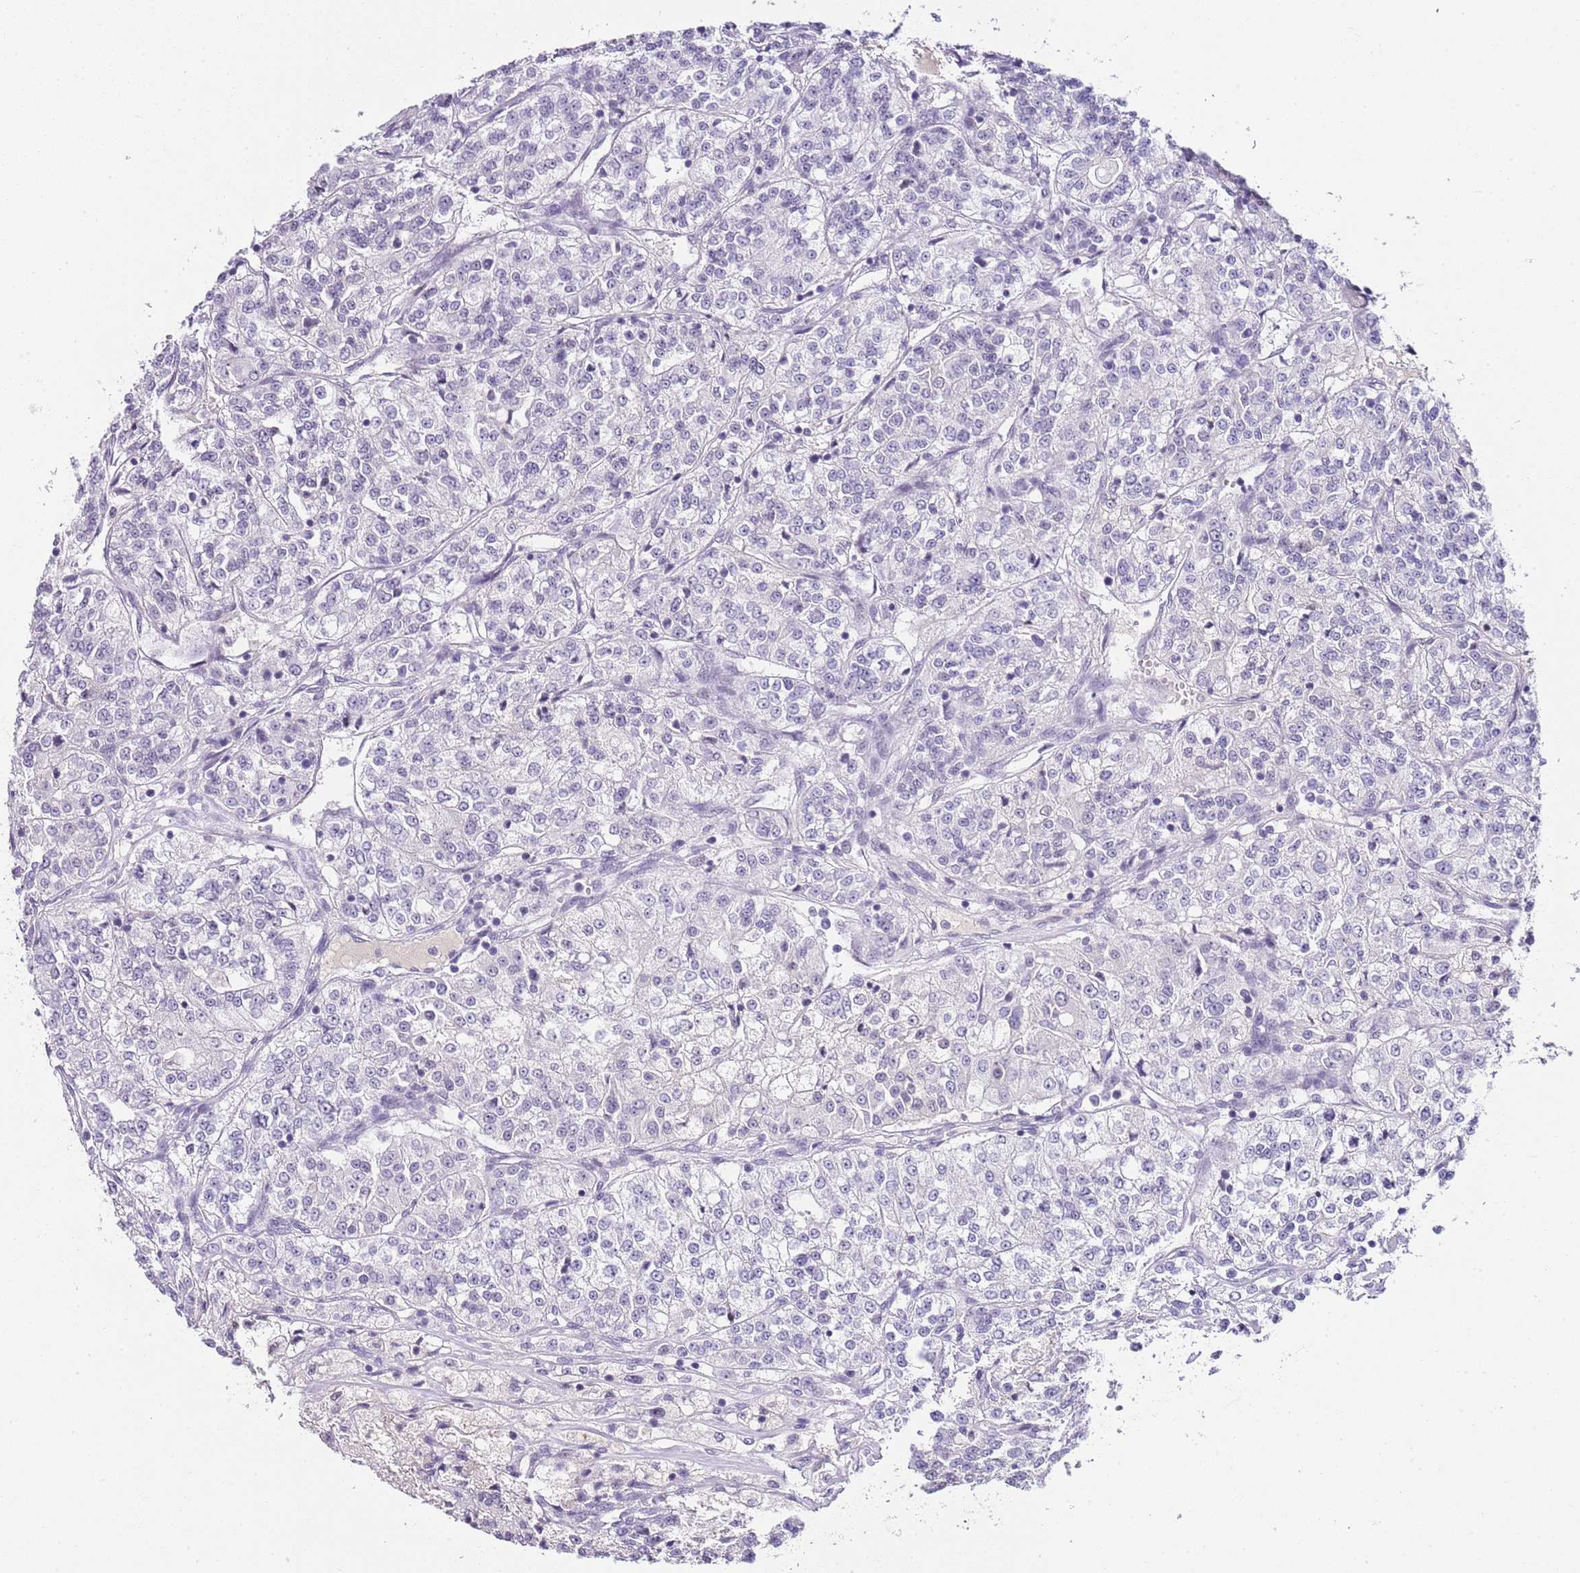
{"staining": {"intensity": "negative", "quantity": "none", "location": "none"}, "tissue": "renal cancer", "cell_type": "Tumor cells", "image_type": "cancer", "snomed": [{"axis": "morphology", "description": "Adenocarcinoma, NOS"}, {"axis": "topography", "description": "Kidney"}], "caption": "Renal adenocarcinoma stained for a protein using IHC reveals no staining tumor cells.", "gene": "NOP56", "patient": {"sex": "female", "age": 63}}